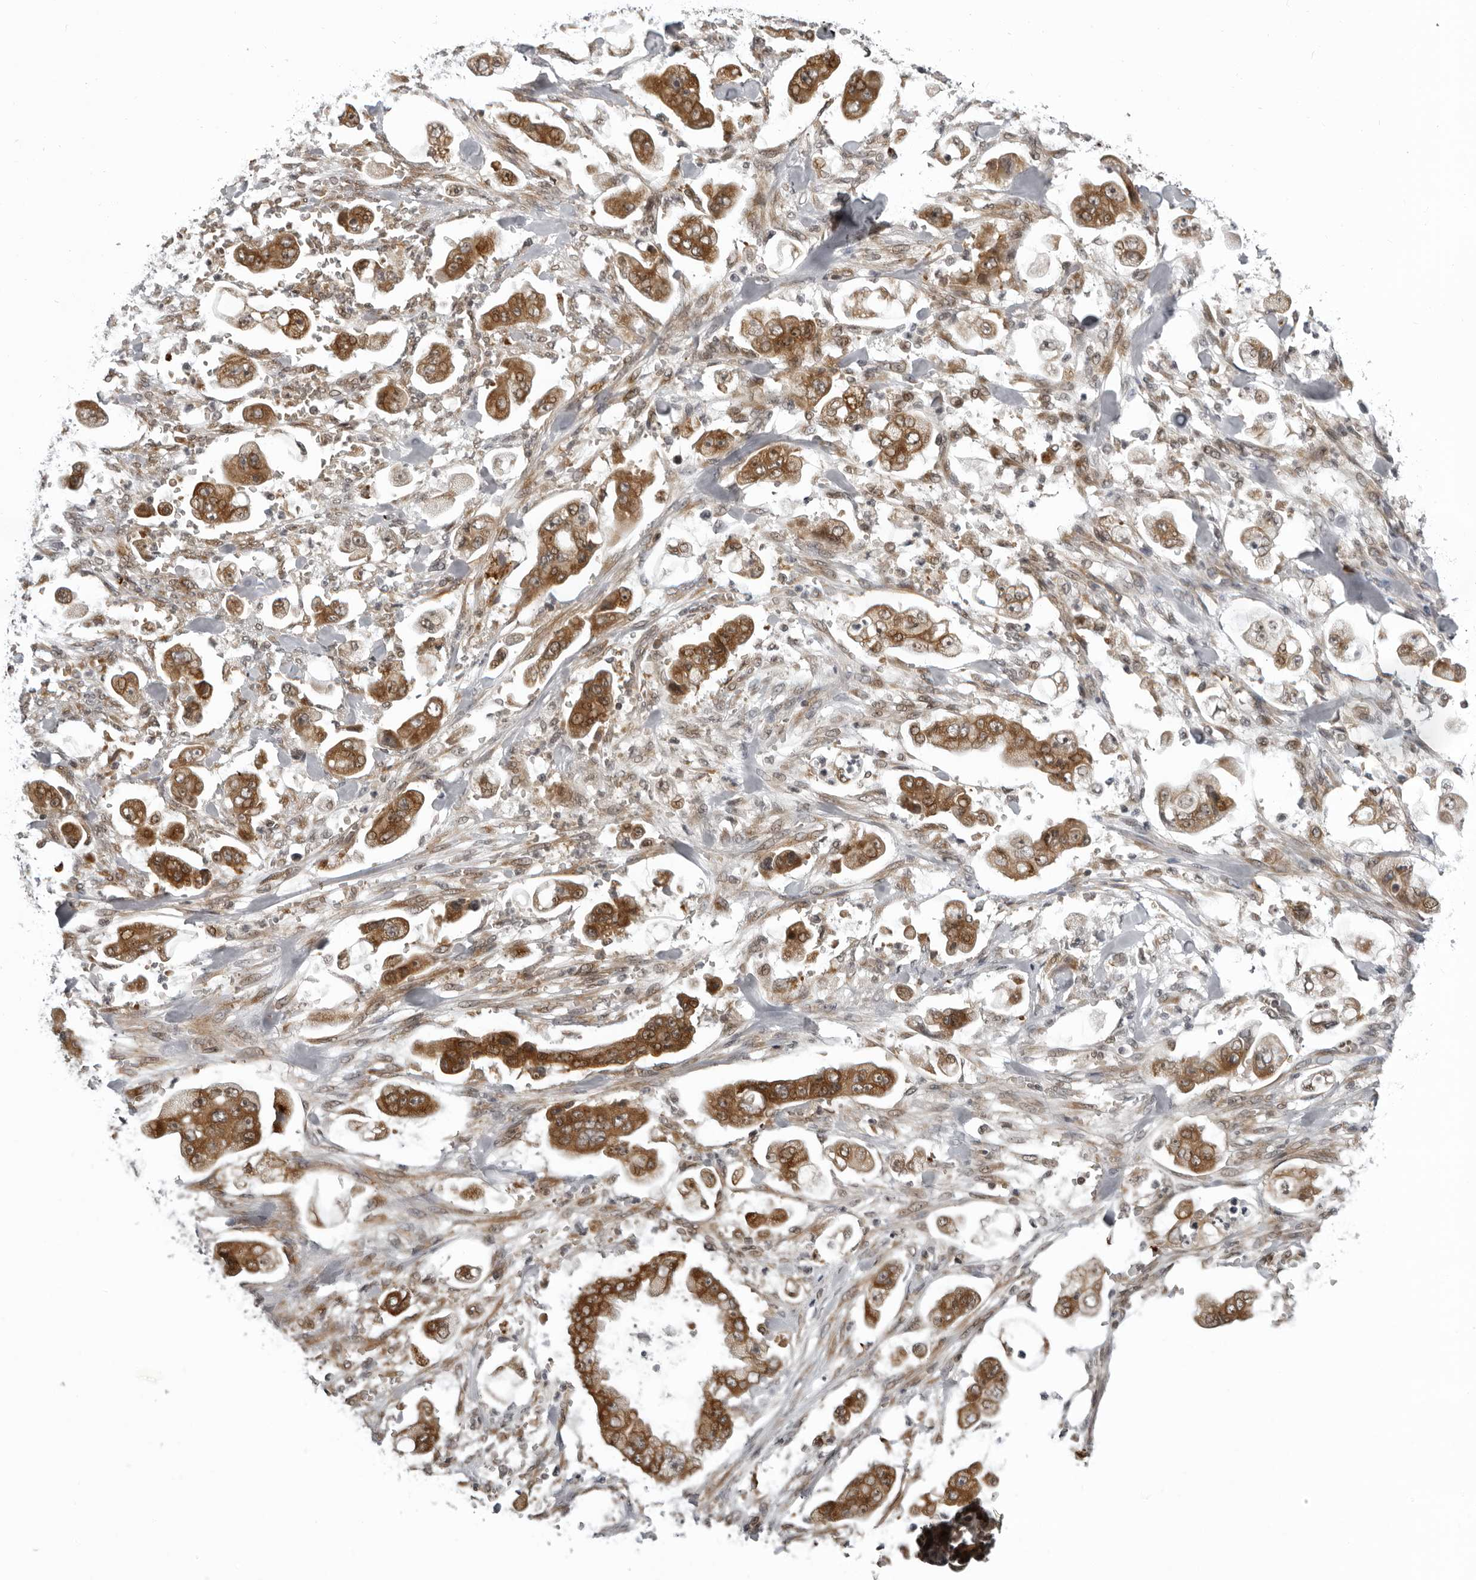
{"staining": {"intensity": "strong", "quantity": ">75%", "location": "cytoplasmic/membranous"}, "tissue": "stomach cancer", "cell_type": "Tumor cells", "image_type": "cancer", "snomed": [{"axis": "morphology", "description": "Adenocarcinoma, NOS"}, {"axis": "topography", "description": "Stomach"}], "caption": "A brown stain highlights strong cytoplasmic/membranous positivity of a protein in stomach cancer tumor cells.", "gene": "THOP1", "patient": {"sex": "male", "age": 62}}